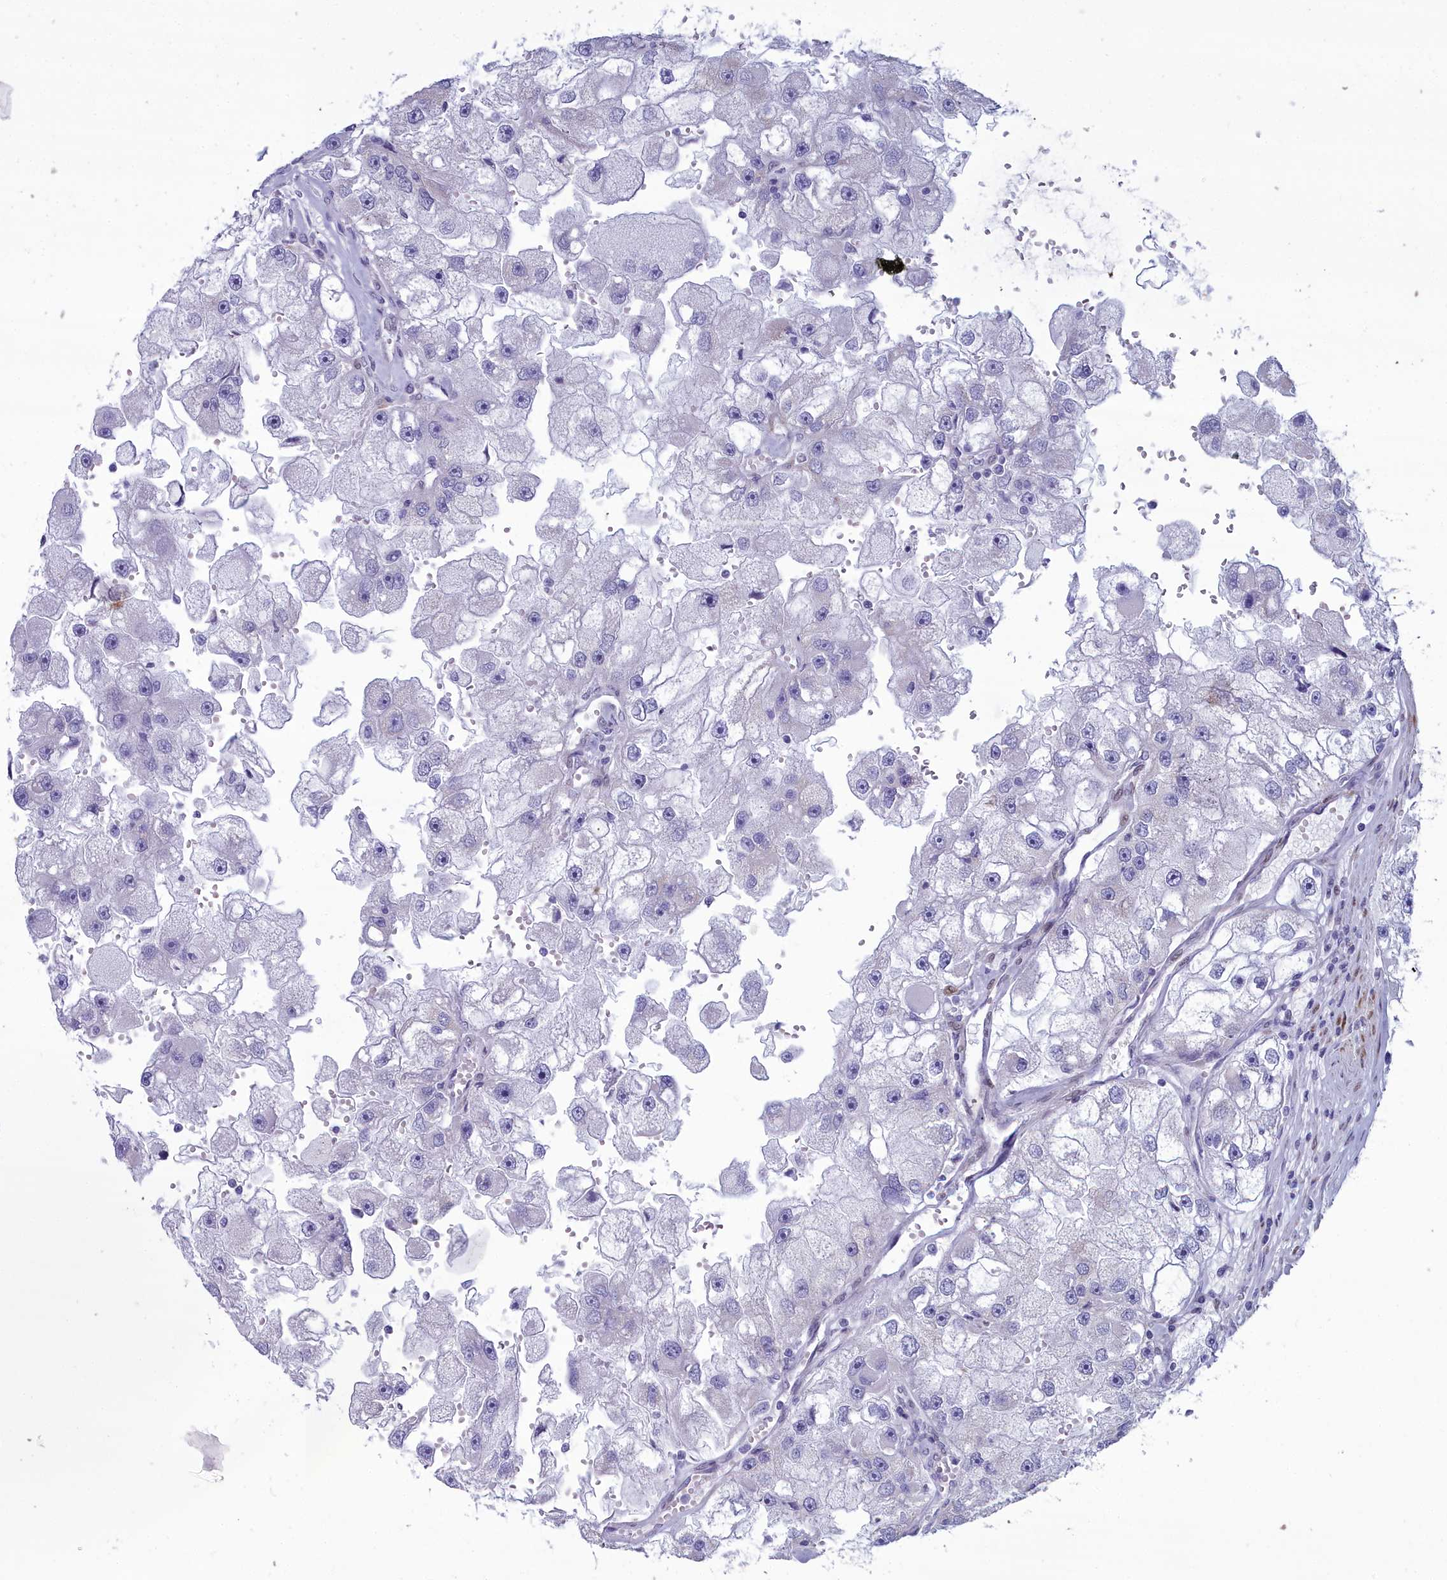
{"staining": {"intensity": "negative", "quantity": "none", "location": "none"}, "tissue": "renal cancer", "cell_type": "Tumor cells", "image_type": "cancer", "snomed": [{"axis": "morphology", "description": "Adenocarcinoma, NOS"}, {"axis": "topography", "description": "Kidney"}], "caption": "Immunohistochemical staining of renal adenocarcinoma reveals no significant staining in tumor cells.", "gene": "PPP1R14A", "patient": {"sex": "male", "age": 63}}